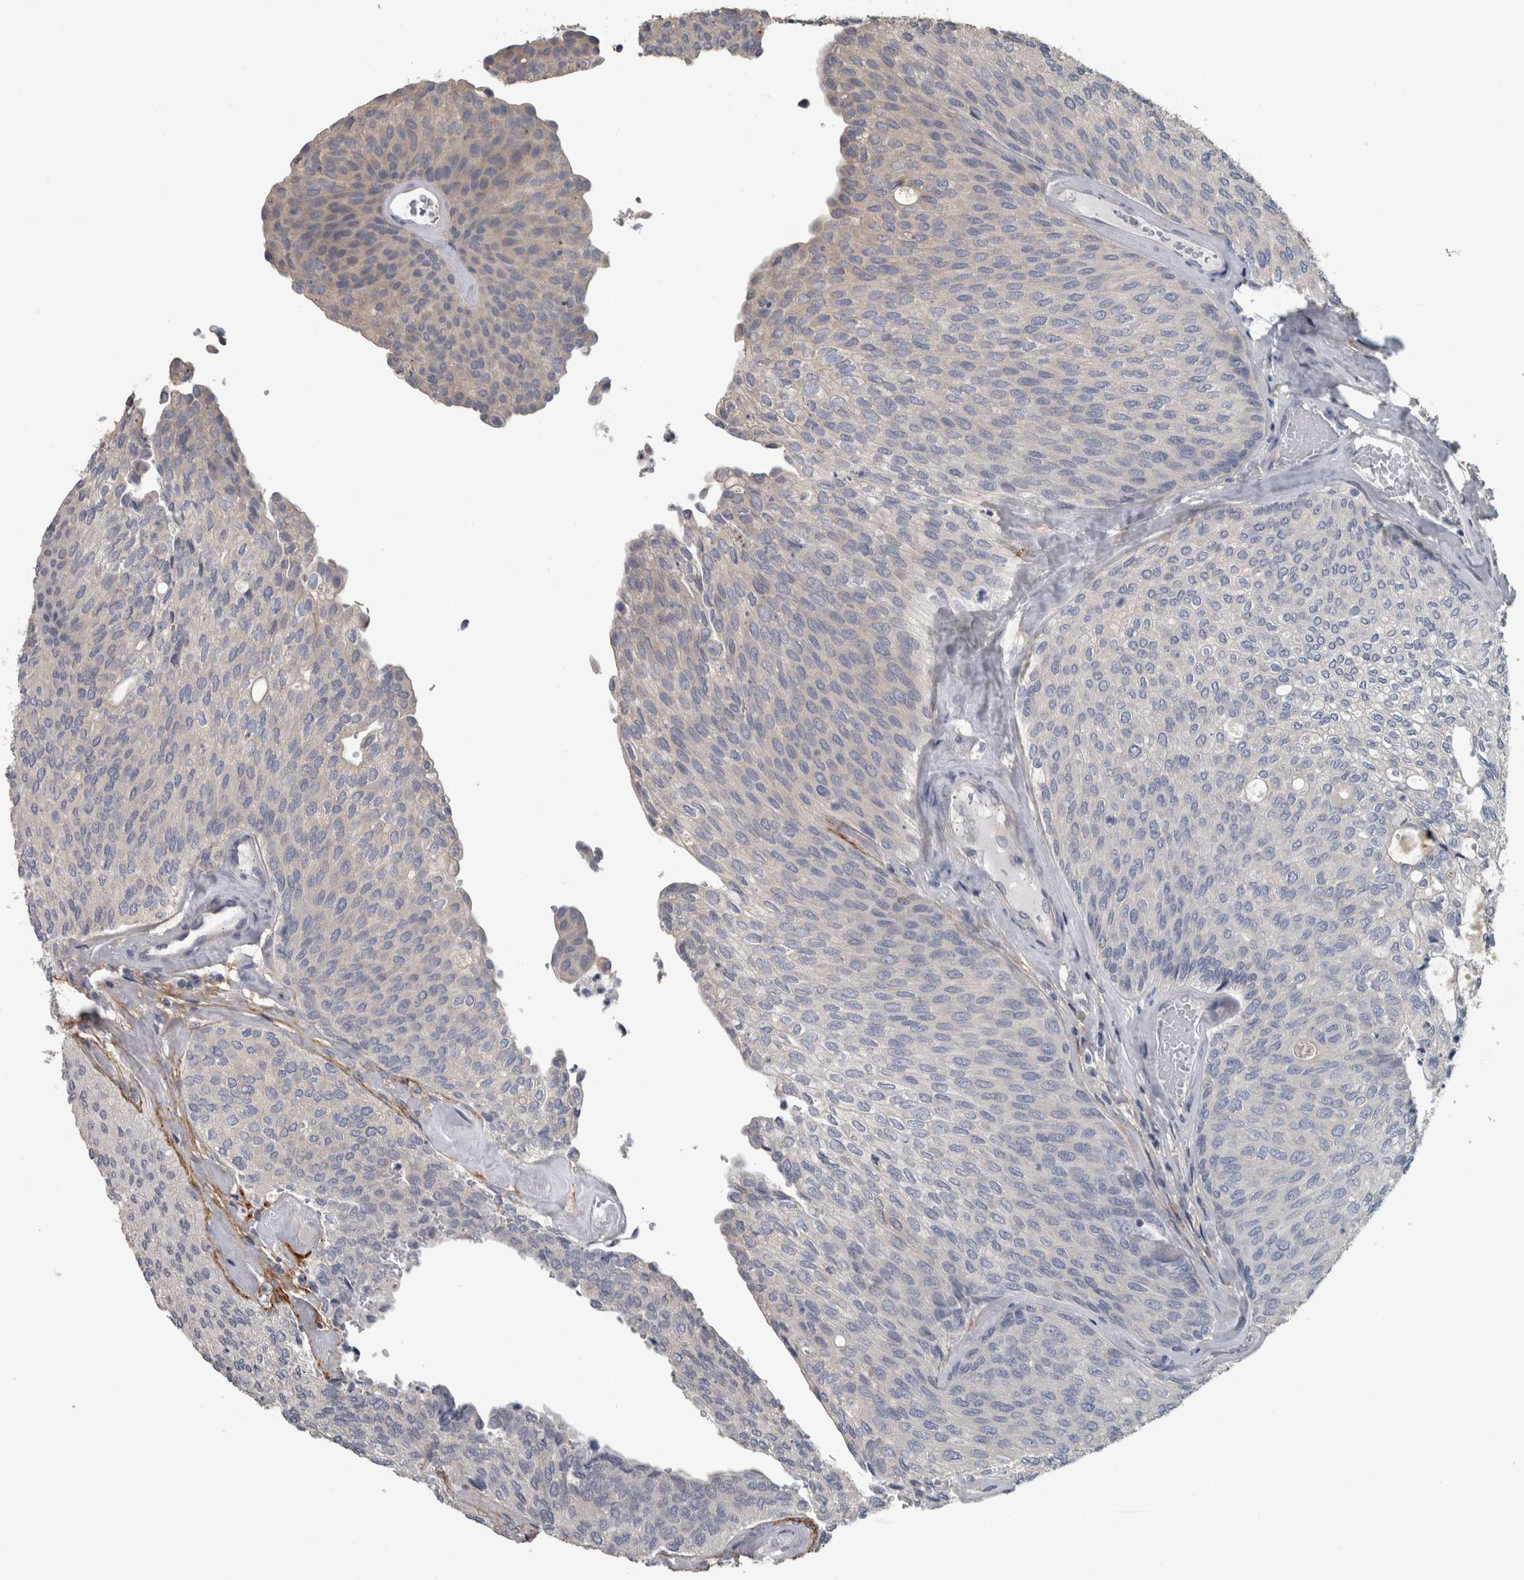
{"staining": {"intensity": "negative", "quantity": "none", "location": "none"}, "tissue": "urothelial cancer", "cell_type": "Tumor cells", "image_type": "cancer", "snomed": [{"axis": "morphology", "description": "Urothelial carcinoma, Low grade"}, {"axis": "topography", "description": "Urinary bladder"}], "caption": "Tumor cells are negative for protein expression in human urothelial cancer.", "gene": "EFEMP2", "patient": {"sex": "female", "age": 79}}